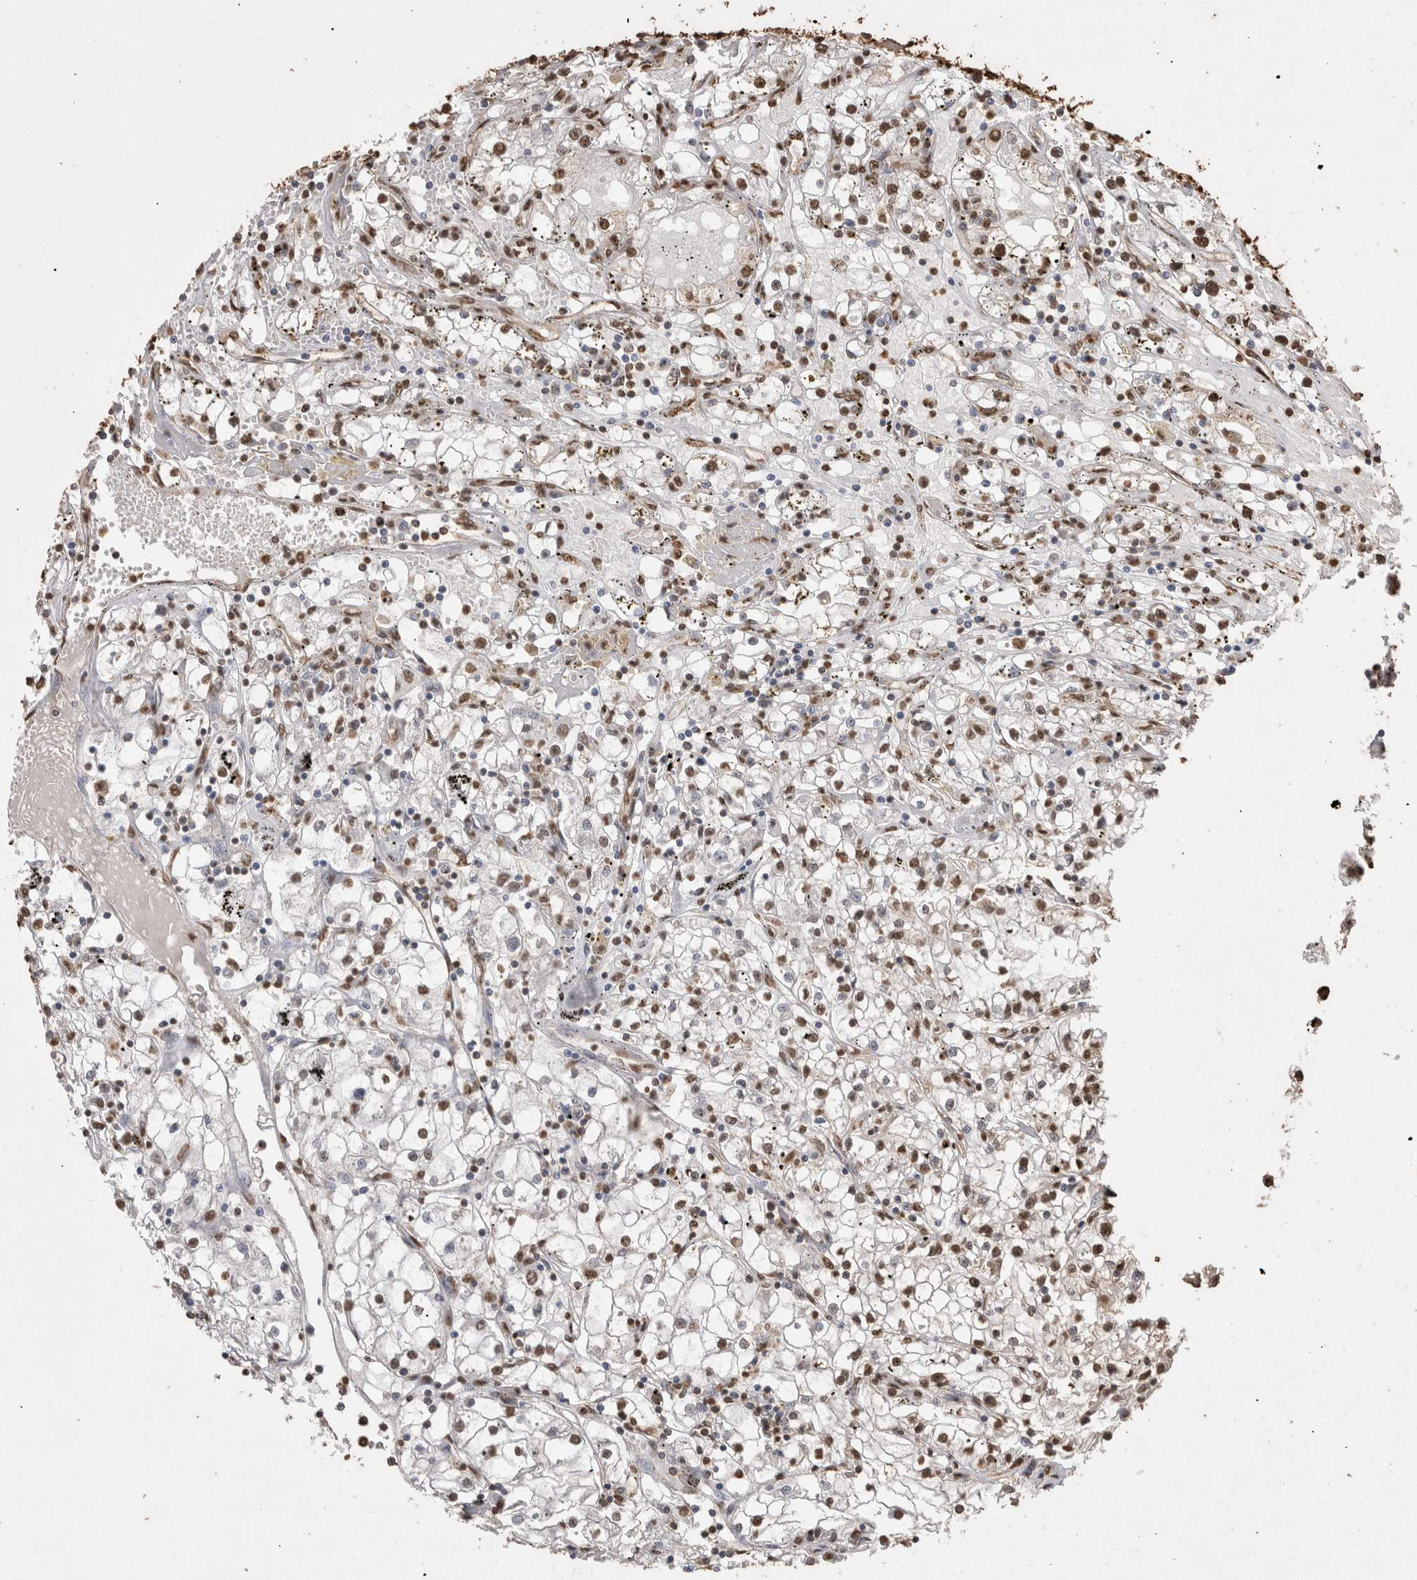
{"staining": {"intensity": "moderate", "quantity": ">75%", "location": "nuclear"}, "tissue": "renal cancer", "cell_type": "Tumor cells", "image_type": "cancer", "snomed": [{"axis": "morphology", "description": "Adenocarcinoma, NOS"}, {"axis": "topography", "description": "Kidney"}], "caption": "IHC (DAB (3,3'-diaminobenzidine)) staining of renal cancer exhibits moderate nuclear protein staining in about >75% of tumor cells.", "gene": "POU5F1", "patient": {"sex": "male", "age": 56}}